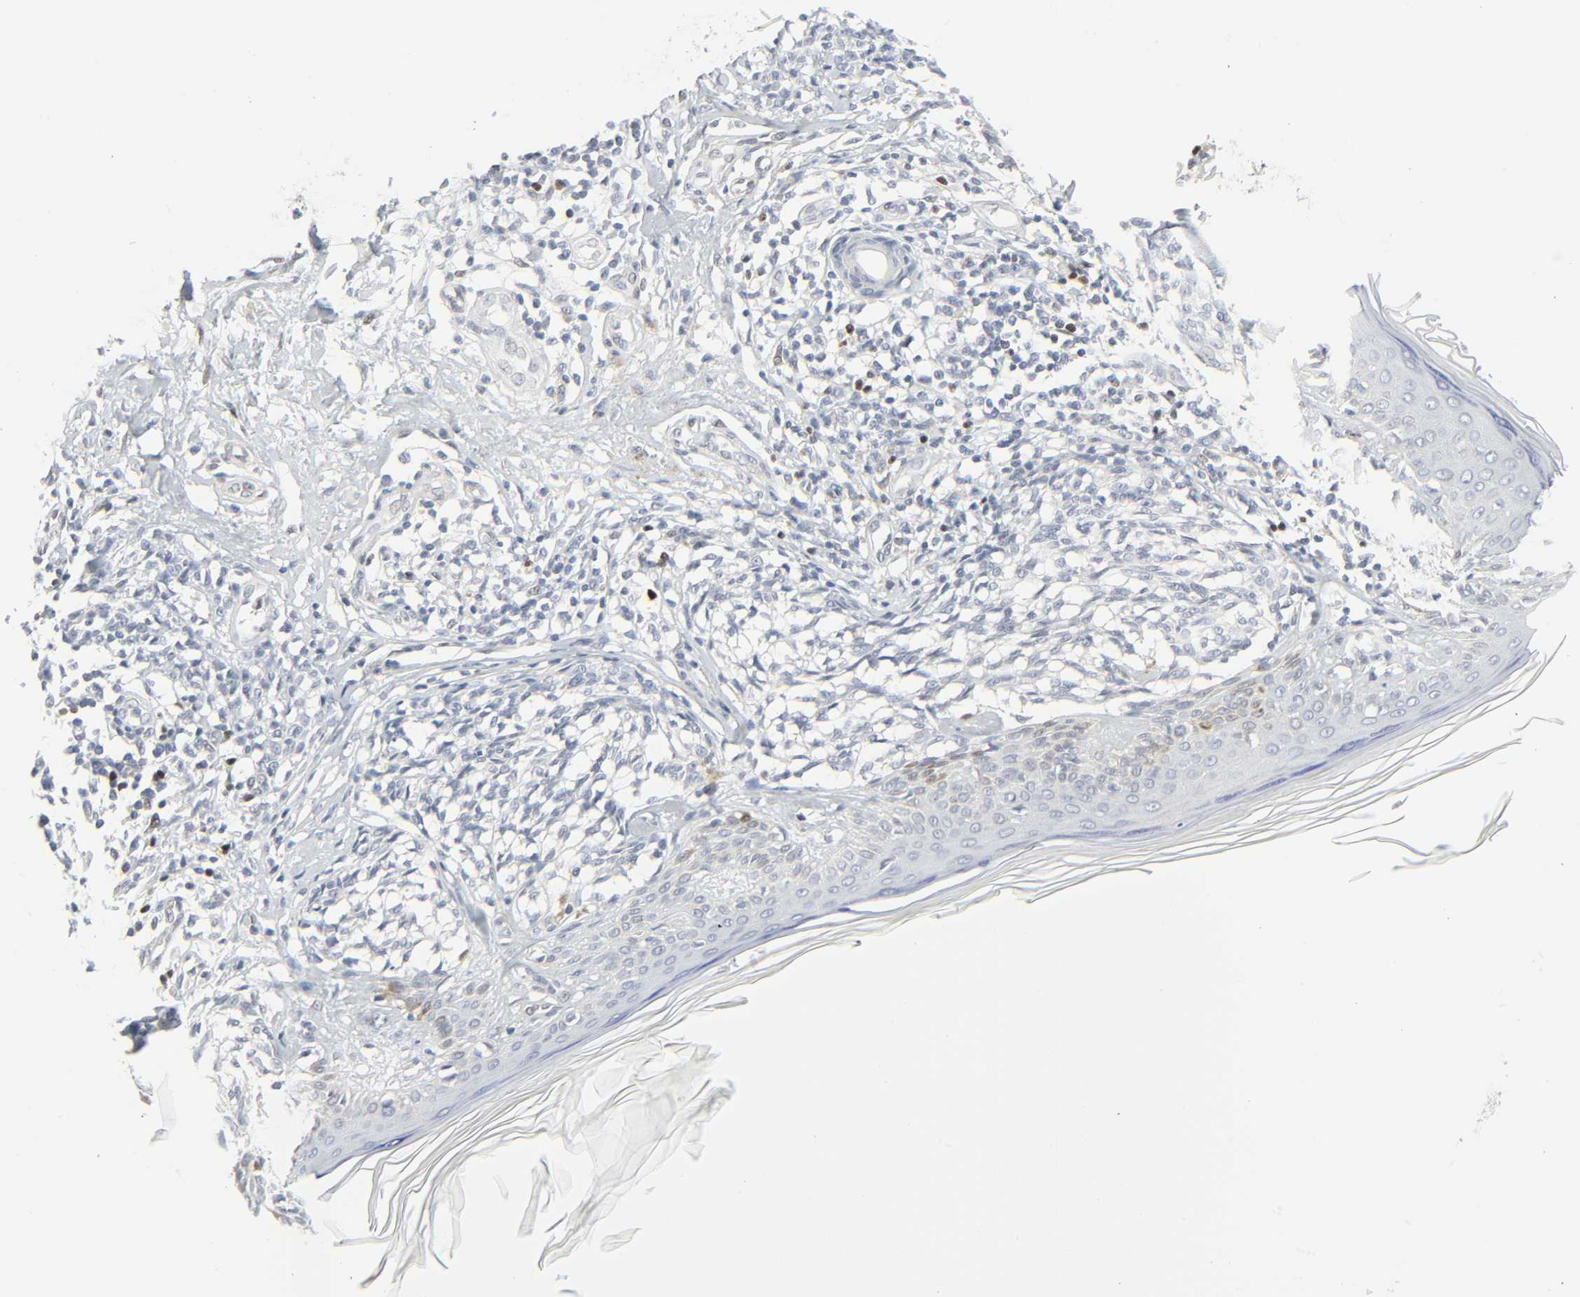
{"staining": {"intensity": "negative", "quantity": "none", "location": "none"}, "tissue": "melanoma", "cell_type": "Tumor cells", "image_type": "cancer", "snomed": [{"axis": "morphology", "description": "Malignant melanoma, NOS"}, {"axis": "topography", "description": "Skin"}], "caption": "Tumor cells show no significant protein staining in malignant melanoma.", "gene": "ZBTB16", "patient": {"sex": "male", "age": 67}}